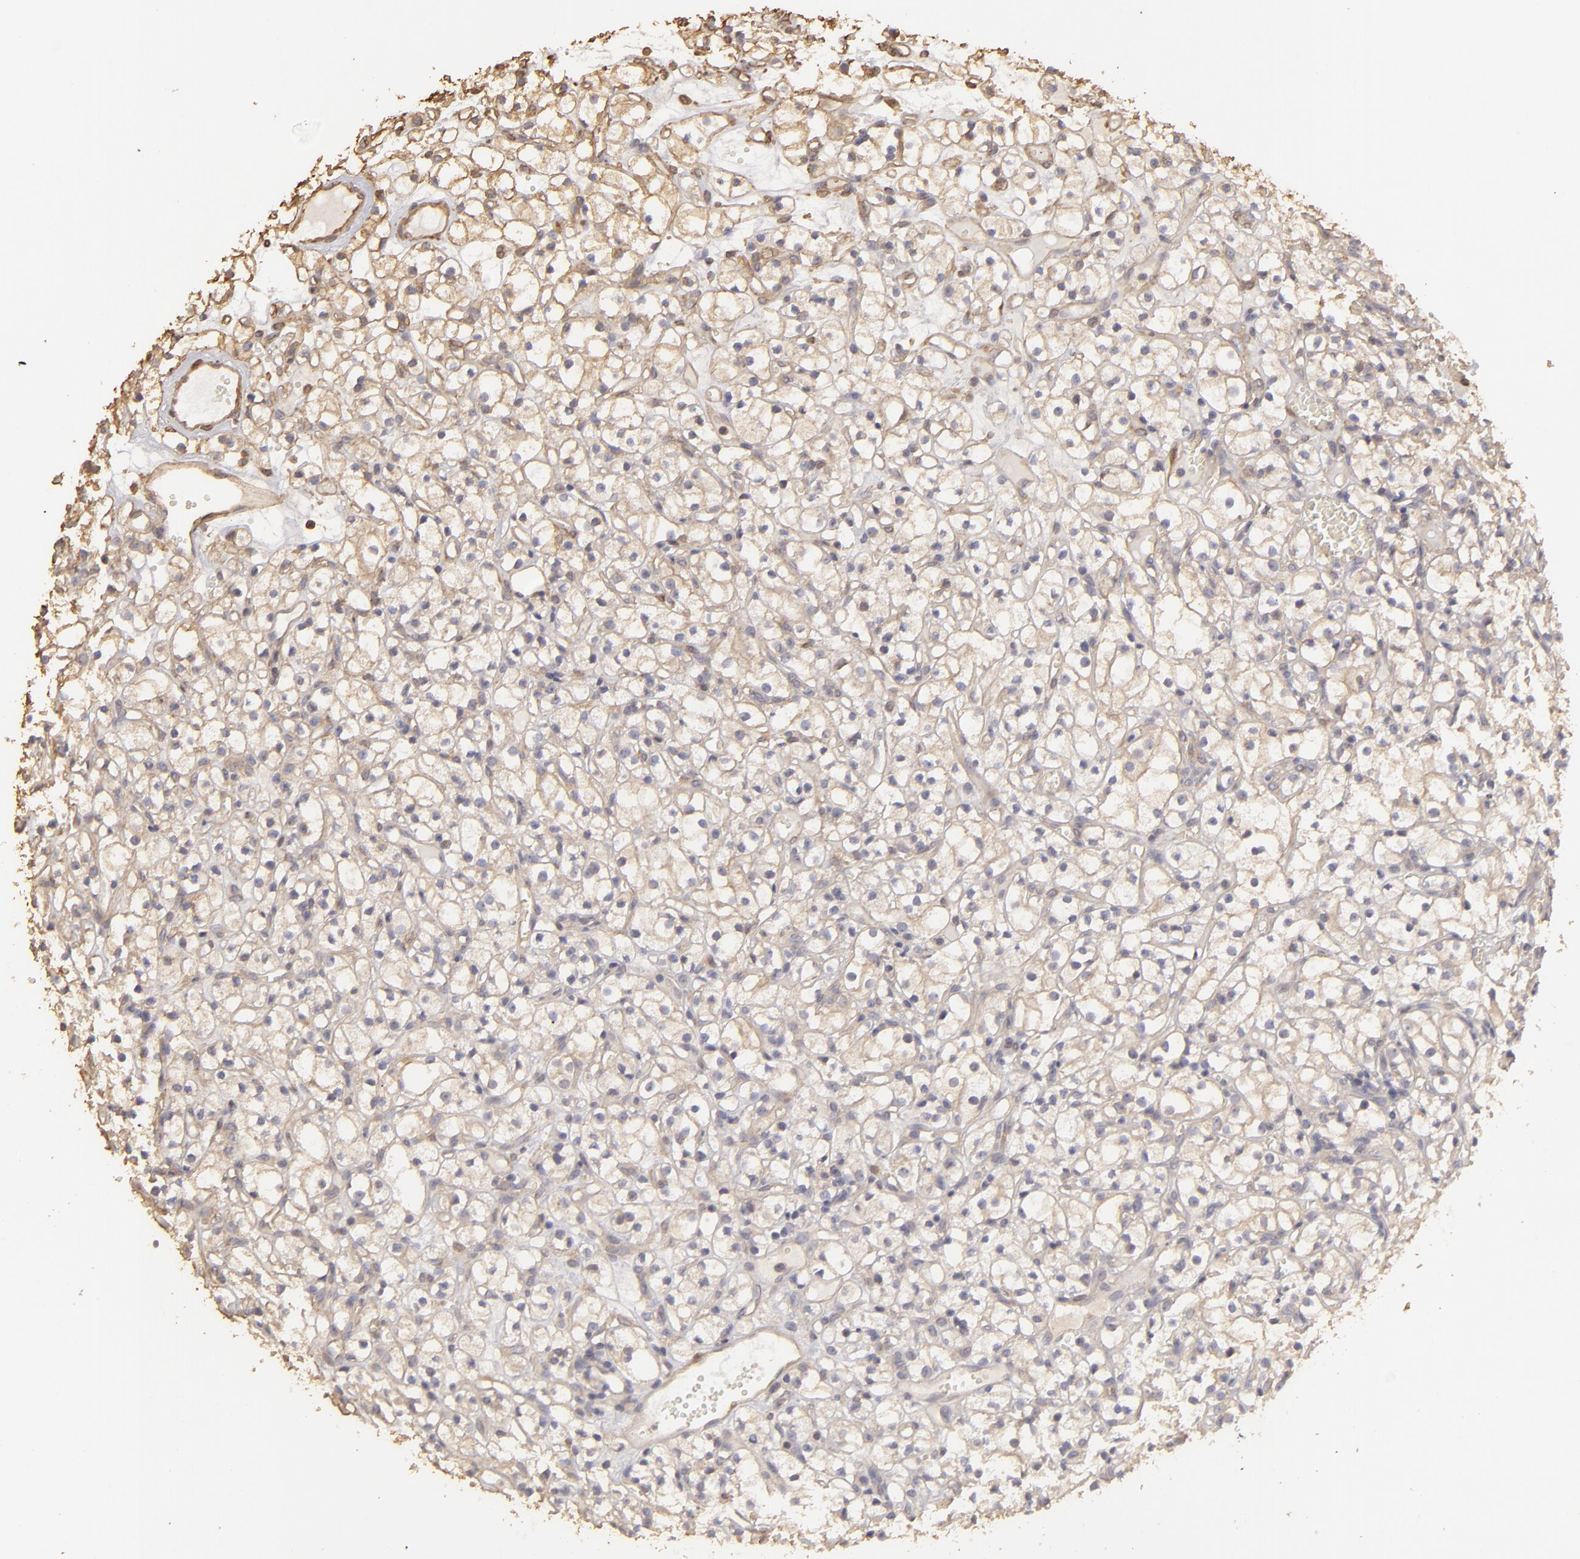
{"staining": {"intensity": "weak", "quantity": ">75%", "location": "cytoplasmic/membranous"}, "tissue": "renal cancer", "cell_type": "Tumor cells", "image_type": "cancer", "snomed": [{"axis": "morphology", "description": "Adenocarcinoma, NOS"}, {"axis": "topography", "description": "Kidney"}], "caption": "Renal cancer was stained to show a protein in brown. There is low levels of weak cytoplasmic/membranous positivity in about >75% of tumor cells.", "gene": "HSPB6", "patient": {"sex": "male", "age": 61}}